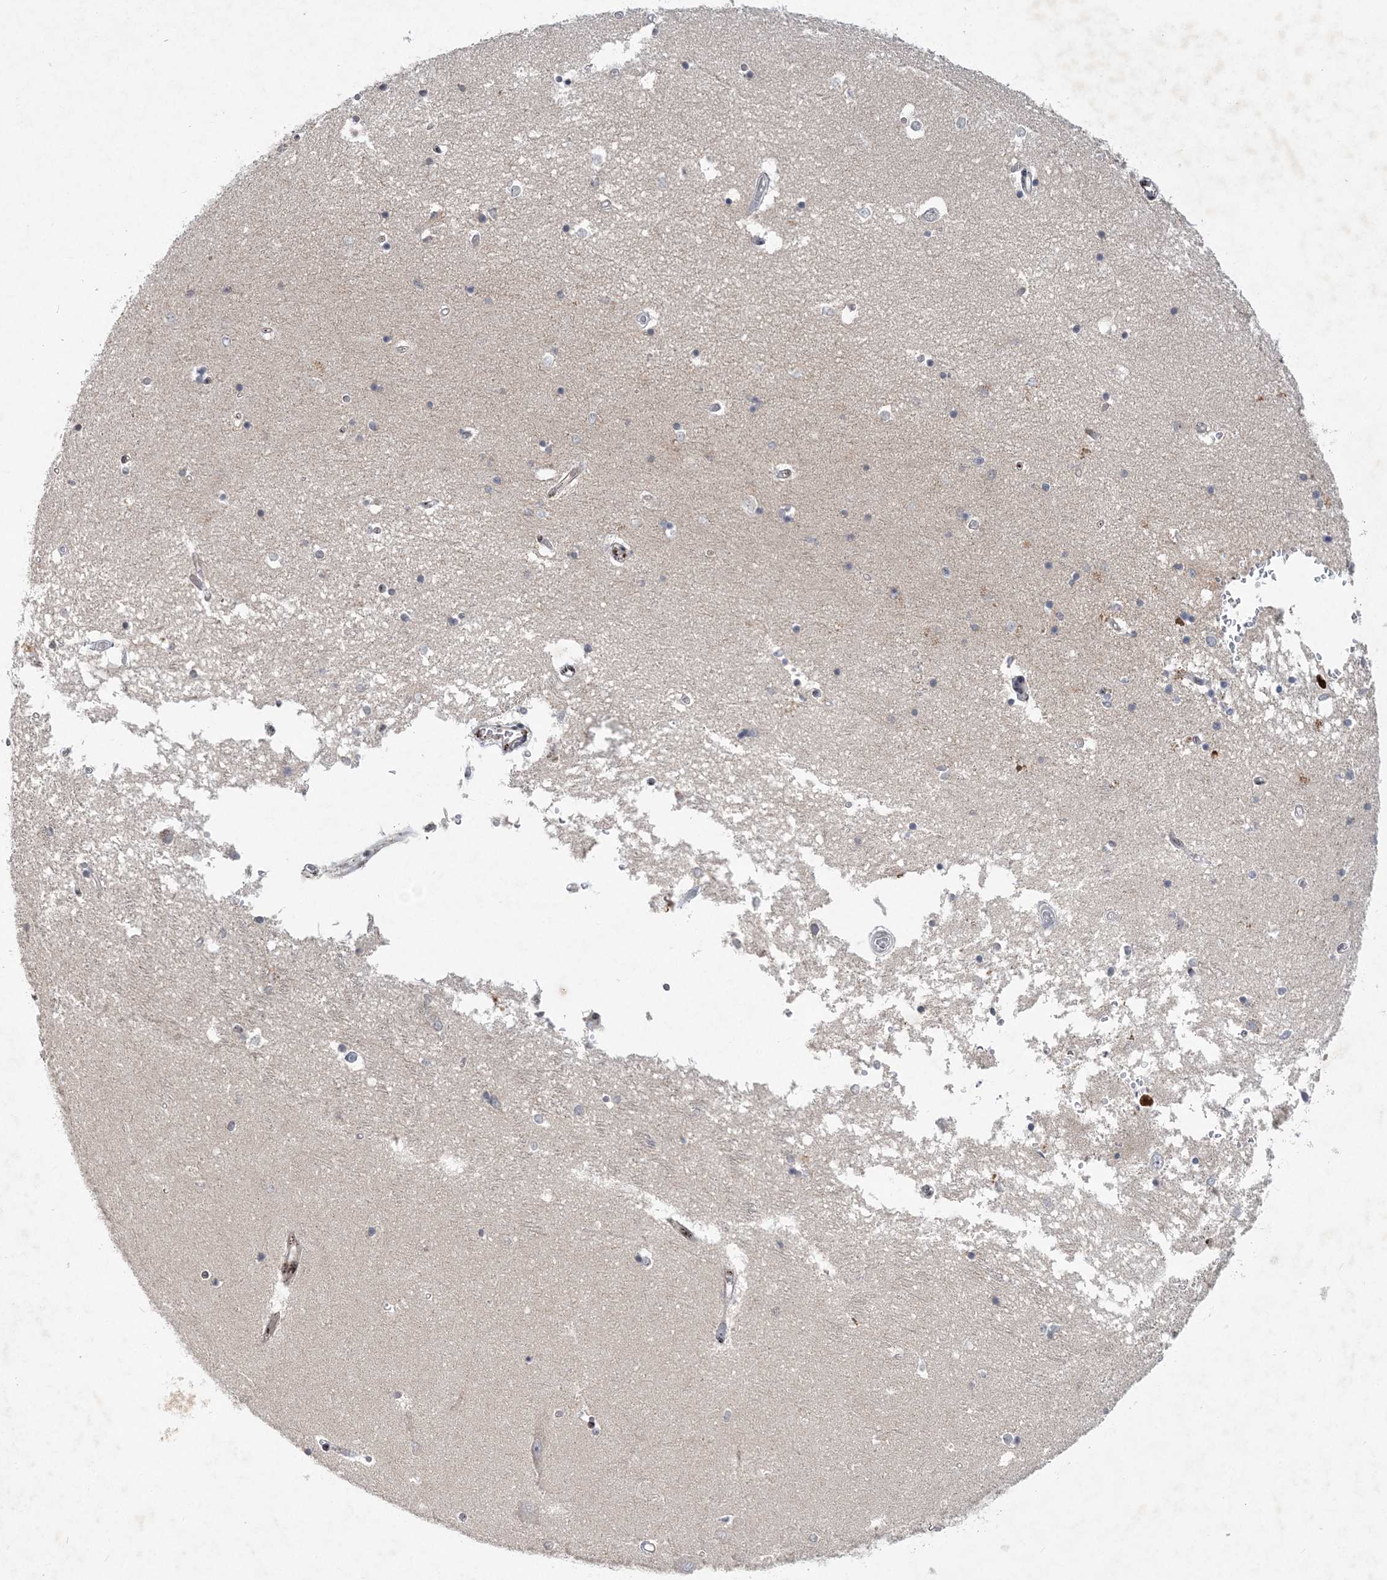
{"staining": {"intensity": "negative", "quantity": "none", "location": "none"}, "tissue": "hippocampus", "cell_type": "Glial cells", "image_type": "normal", "snomed": [{"axis": "morphology", "description": "Normal tissue, NOS"}, {"axis": "topography", "description": "Hippocampus"}], "caption": "The histopathology image reveals no staining of glial cells in unremarkable hippocampus. The staining was performed using DAB (3,3'-diaminobenzidine) to visualize the protein expression in brown, while the nuclei were stained in blue with hematoxylin (Magnification: 20x).", "gene": "GIN1", "patient": {"sex": "male", "age": 45}}